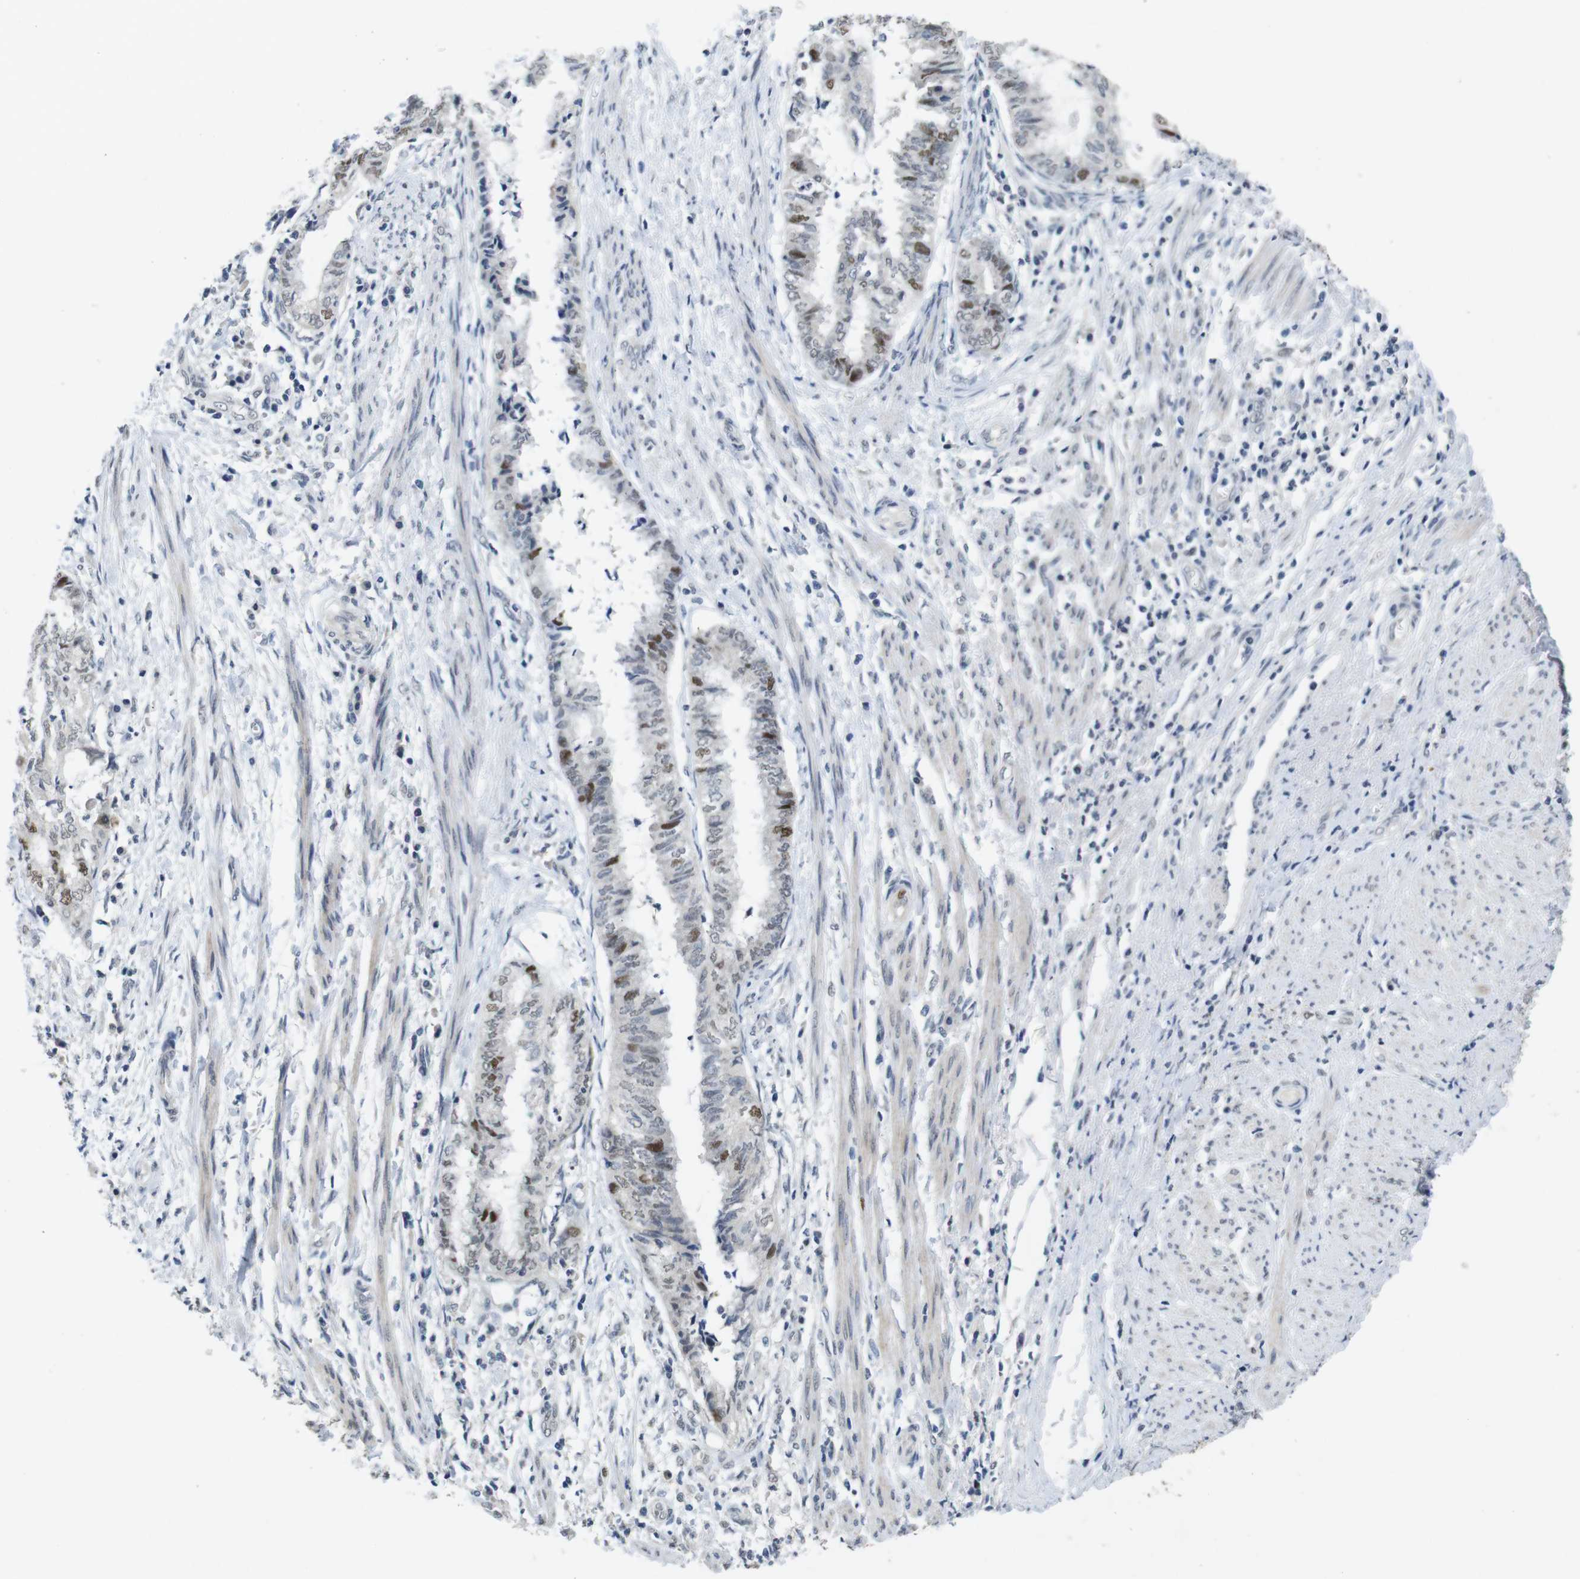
{"staining": {"intensity": "moderate", "quantity": "<25%", "location": "nuclear"}, "tissue": "endometrial cancer", "cell_type": "Tumor cells", "image_type": "cancer", "snomed": [{"axis": "morphology", "description": "Necrosis, NOS"}, {"axis": "morphology", "description": "Adenocarcinoma, NOS"}, {"axis": "topography", "description": "Endometrium"}], "caption": "Moderate nuclear protein staining is present in about <25% of tumor cells in endometrial cancer.", "gene": "SKP2", "patient": {"sex": "female", "age": 79}}